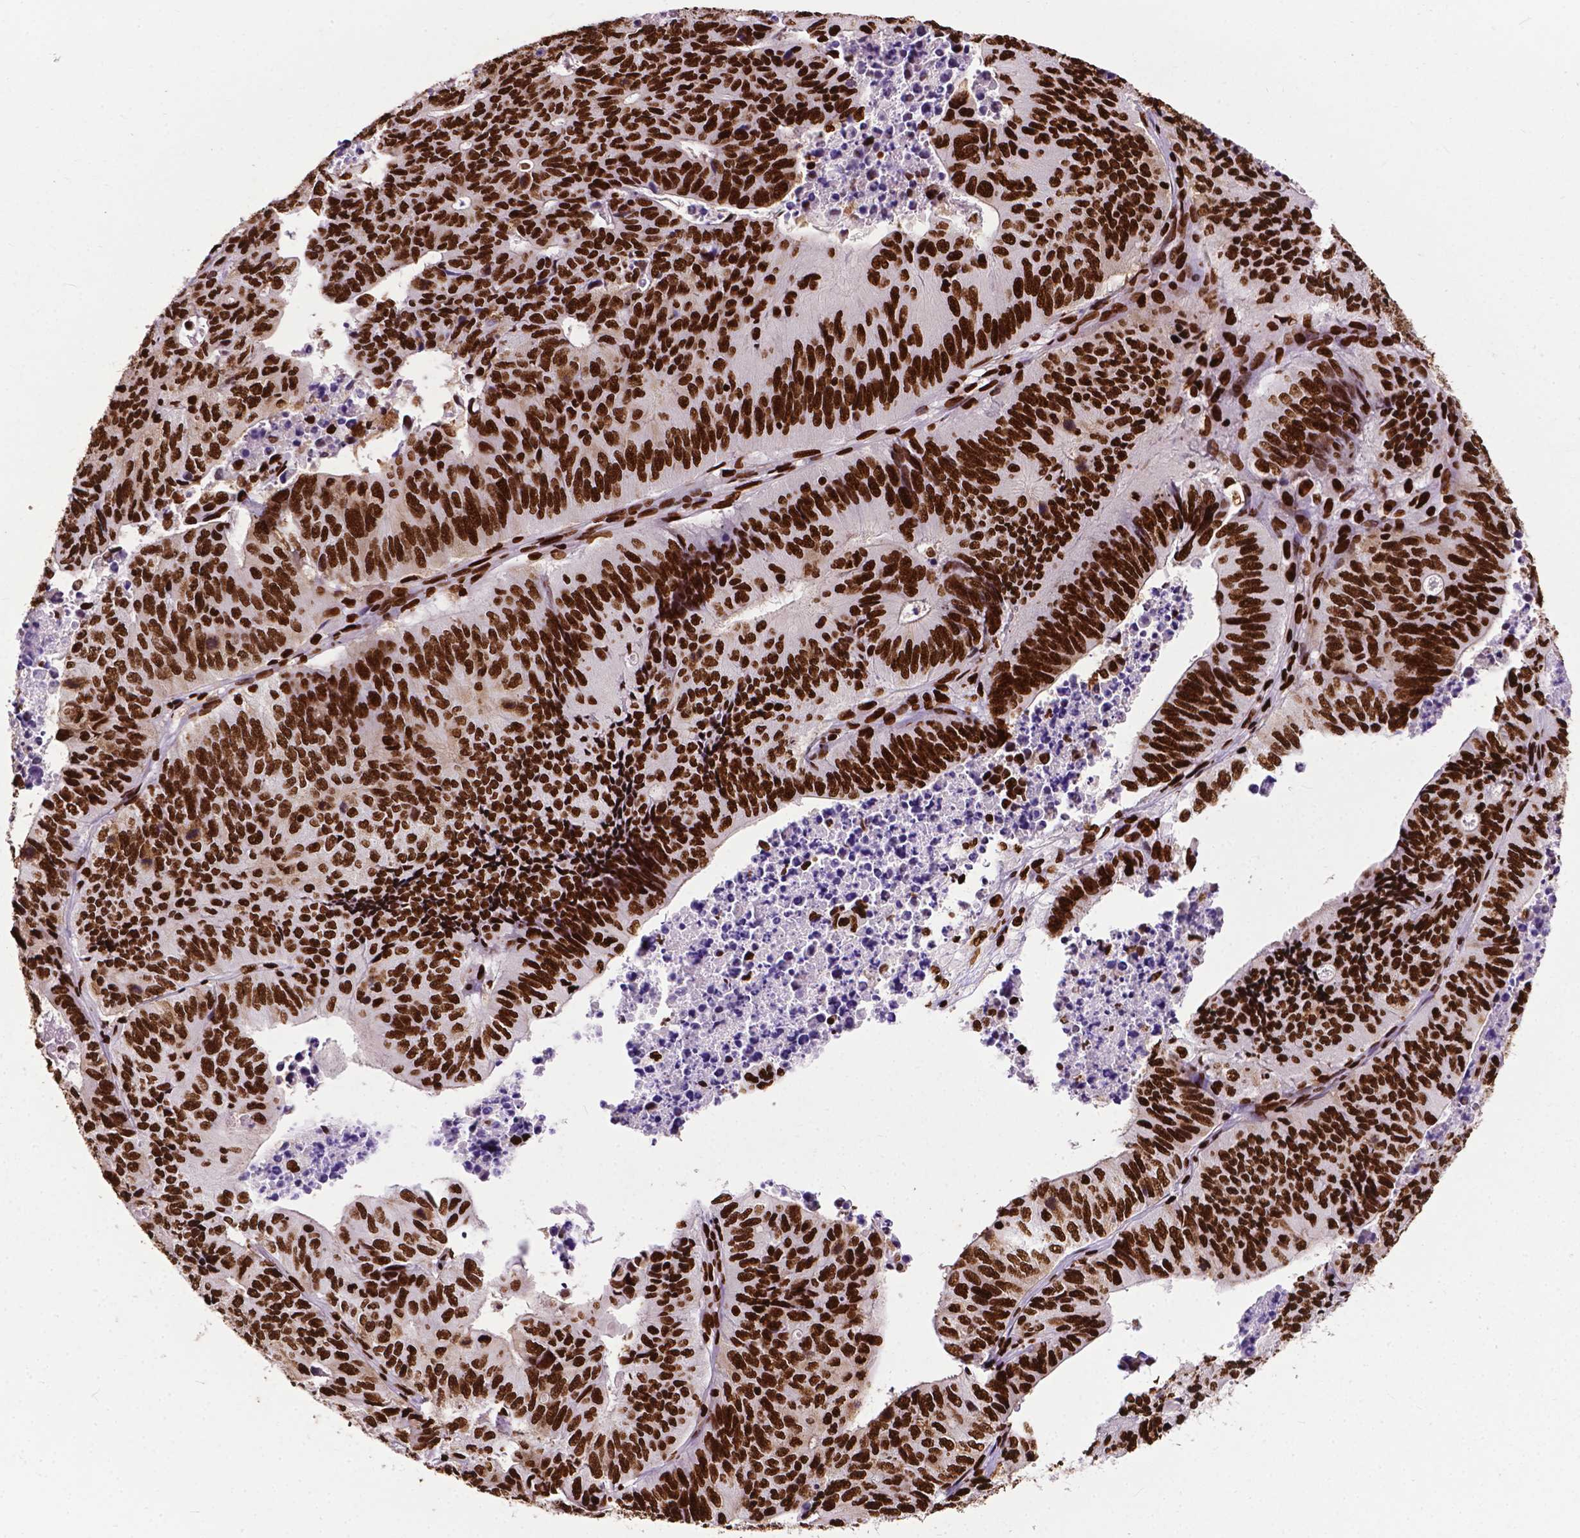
{"staining": {"intensity": "strong", "quantity": ">75%", "location": "nuclear"}, "tissue": "stomach cancer", "cell_type": "Tumor cells", "image_type": "cancer", "snomed": [{"axis": "morphology", "description": "Adenocarcinoma, NOS"}, {"axis": "topography", "description": "Stomach, upper"}], "caption": "Stomach adenocarcinoma tissue reveals strong nuclear expression in about >75% of tumor cells, visualized by immunohistochemistry.", "gene": "SMIM5", "patient": {"sex": "female", "age": 67}}